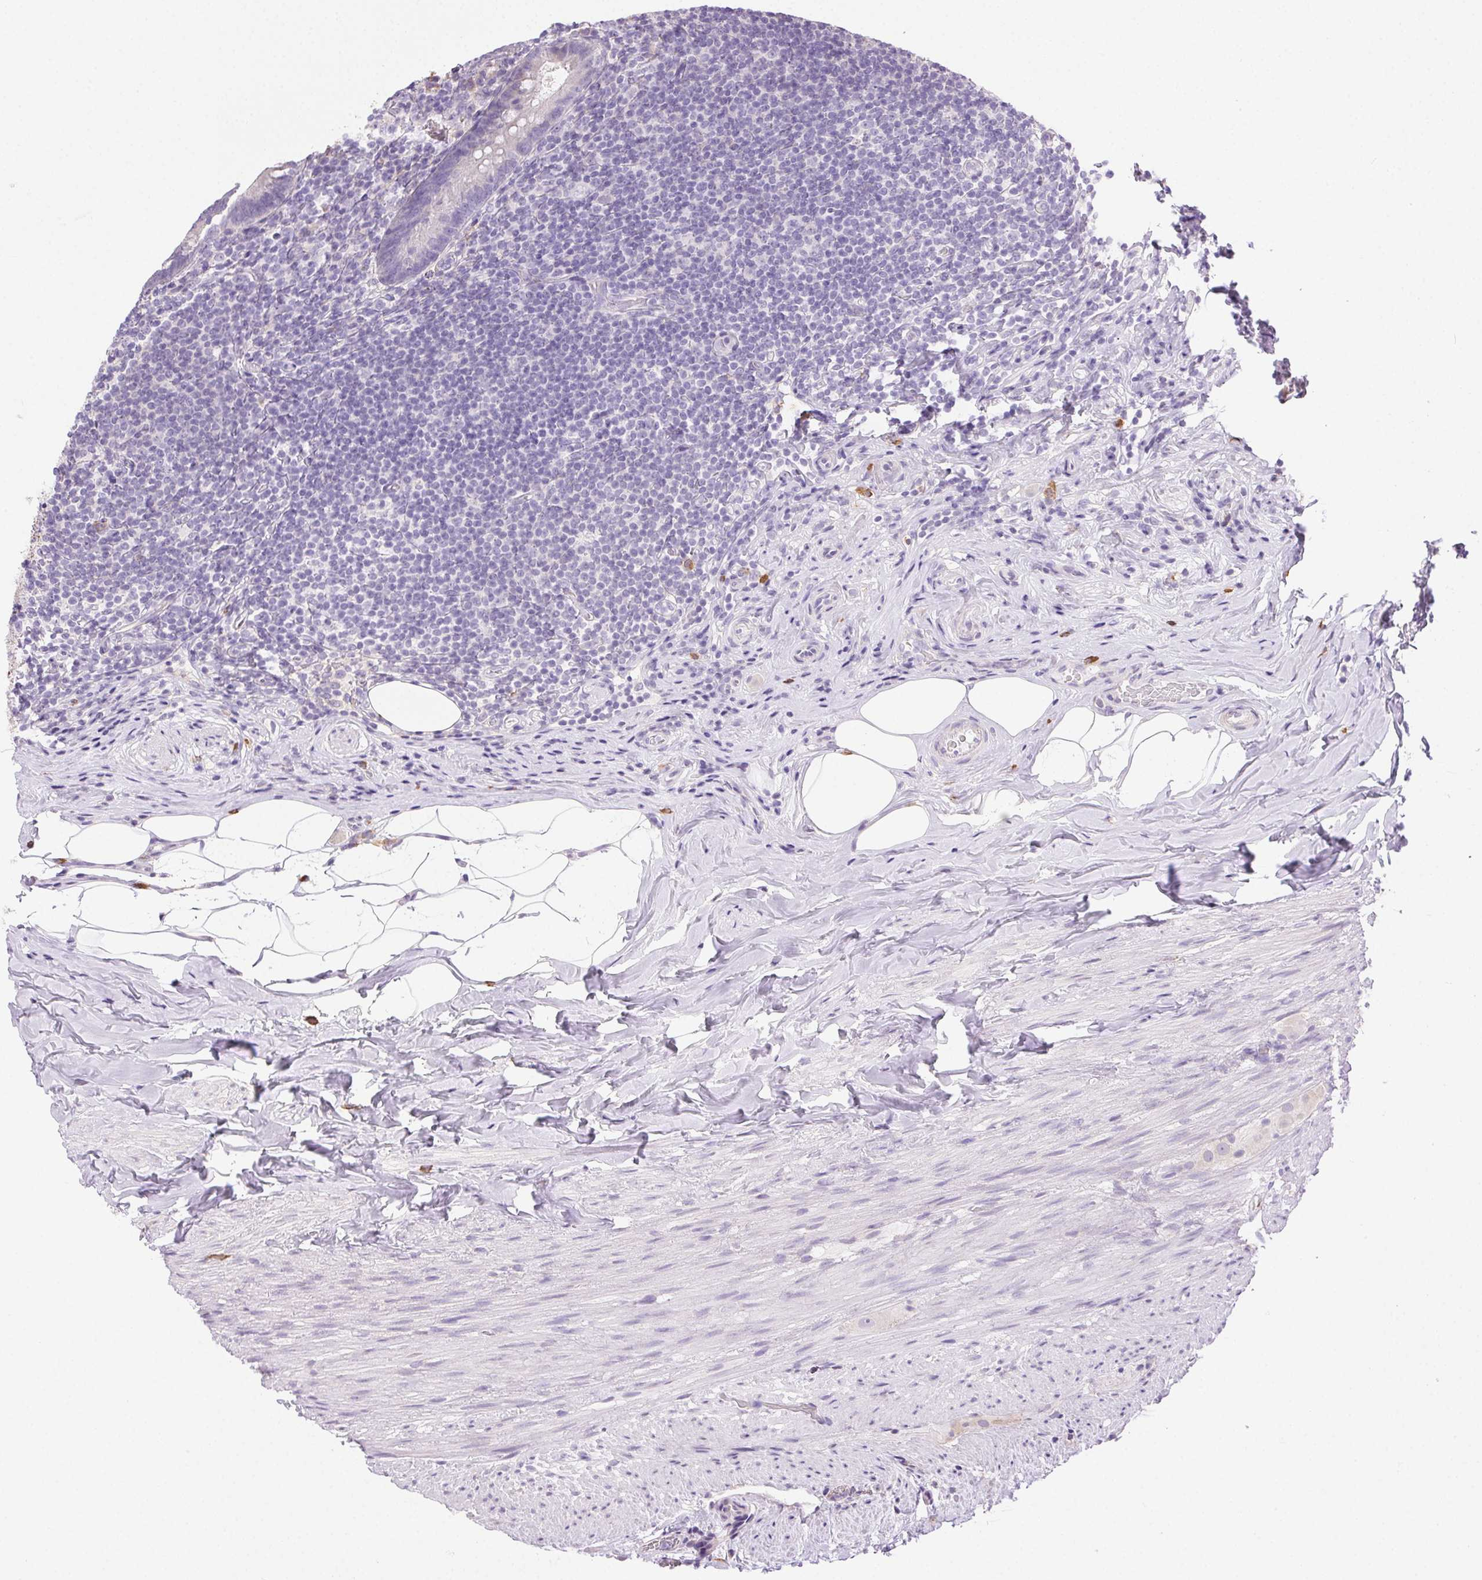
{"staining": {"intensity": "negative", "quantity": "none", "location": "none"}, "tissue": "appendix", "cell_type": "Glandular cells", "image_type": "normal", "snomed": [{"axis": "morphology", "description": "Normal tissue, NOS"}, {"axis": "topography", "description": "Appendix"}], "caption": "Appendix stained for a protein using IHC exhibits no positivity glandular cells.", "gene": "SNX31", "patient": {"sex": "male", "age": 47}}